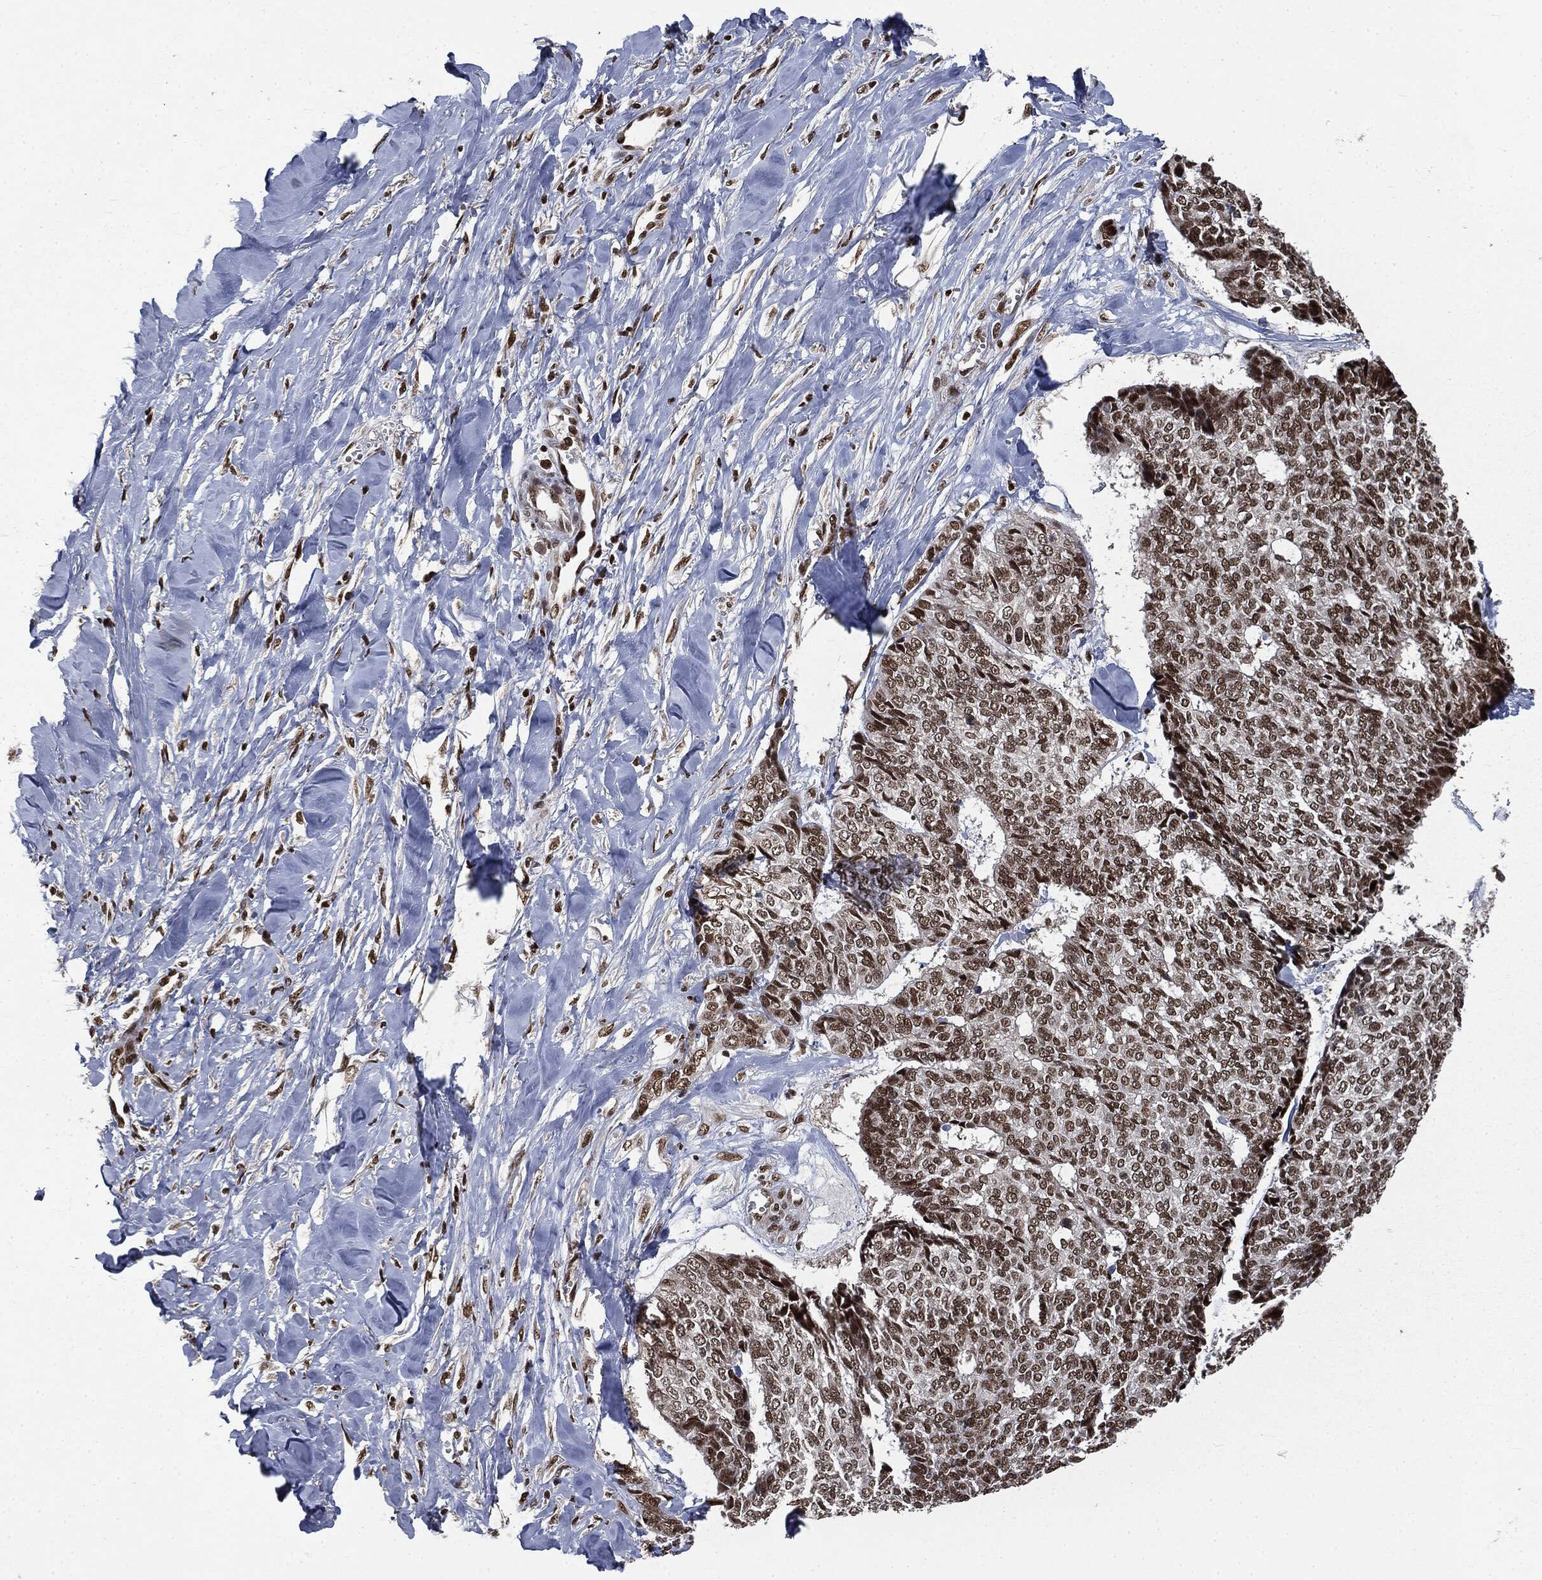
{"staining": {"intensity": "strong", "quantity": ">75%", "location": "nuclear"}, "tissue": "skin cancer", "cell_type": "Tumor cells", "image_type": "cancer", "snomed": [{"axis": "morphology", "description": "Basal cell carcinoma"}, {"axis": "topography", "description": "Skin"}], "caption": "About >75% of tumor cells in skin basal cell carcinoma exhibit strong nuclear protein positivity as visualized by brown immunohistochemical staining.", "gene": "DPH2", "patient": {"sex": "male", "age": 86}}